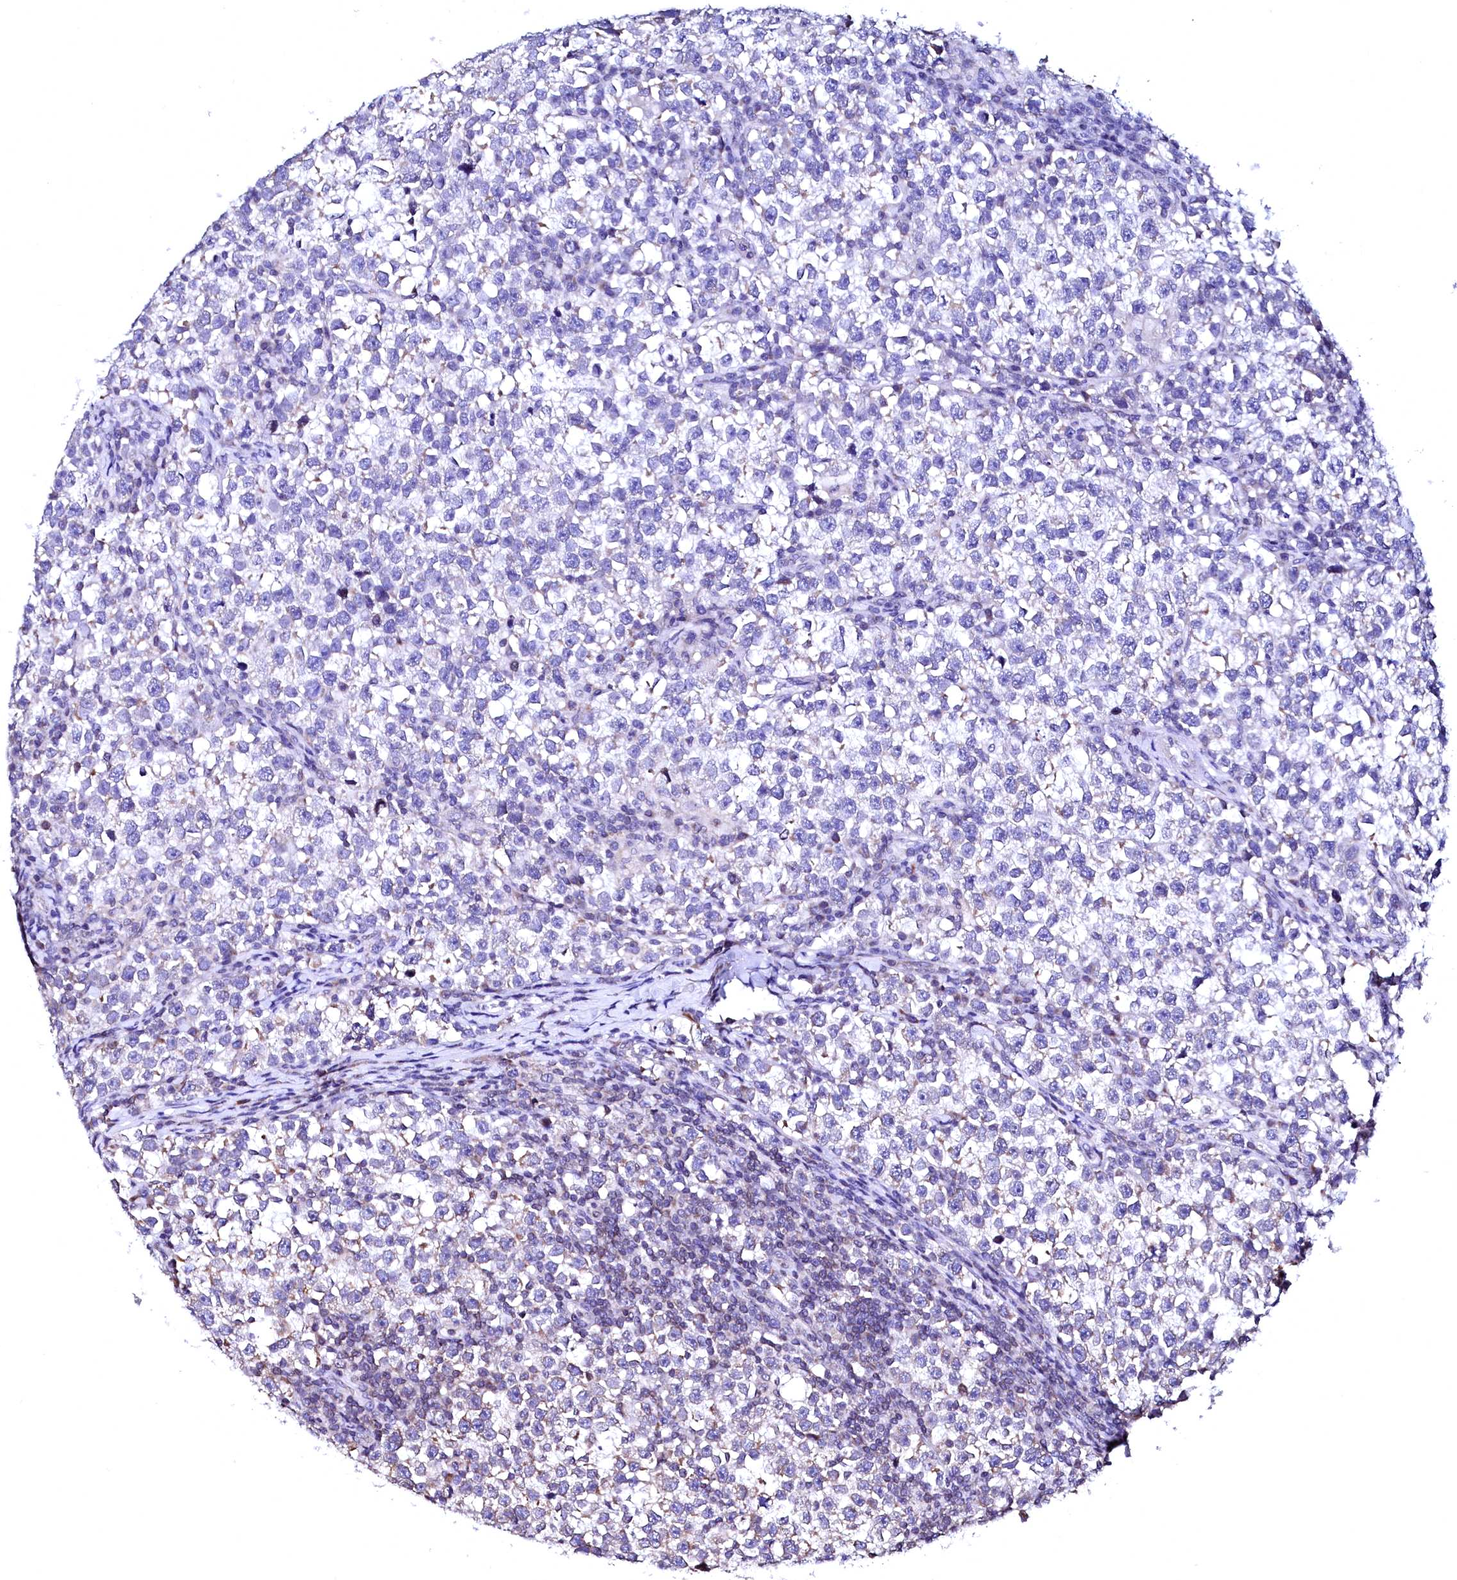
{"staining": {"intensity": "negative", "quantity": "none", "location": "none"}, "tissue": "testis cancer", "cell_type": "Tumor cells", "image_type": "cancer", "snomed": [{"axis": "morphology", "description": "Normal tissue, NOS"}, {"axis": "morphology", "description": "Seminoma, NOS"}, {"axis": "topography", "description": "Testis"}], "caption": "A histopathology image of seminoma (testis) stained for a protein displays no brown staining in tumor cells.", "gene": "HAND1", "patient": {"sex": "male", "age": 43}}